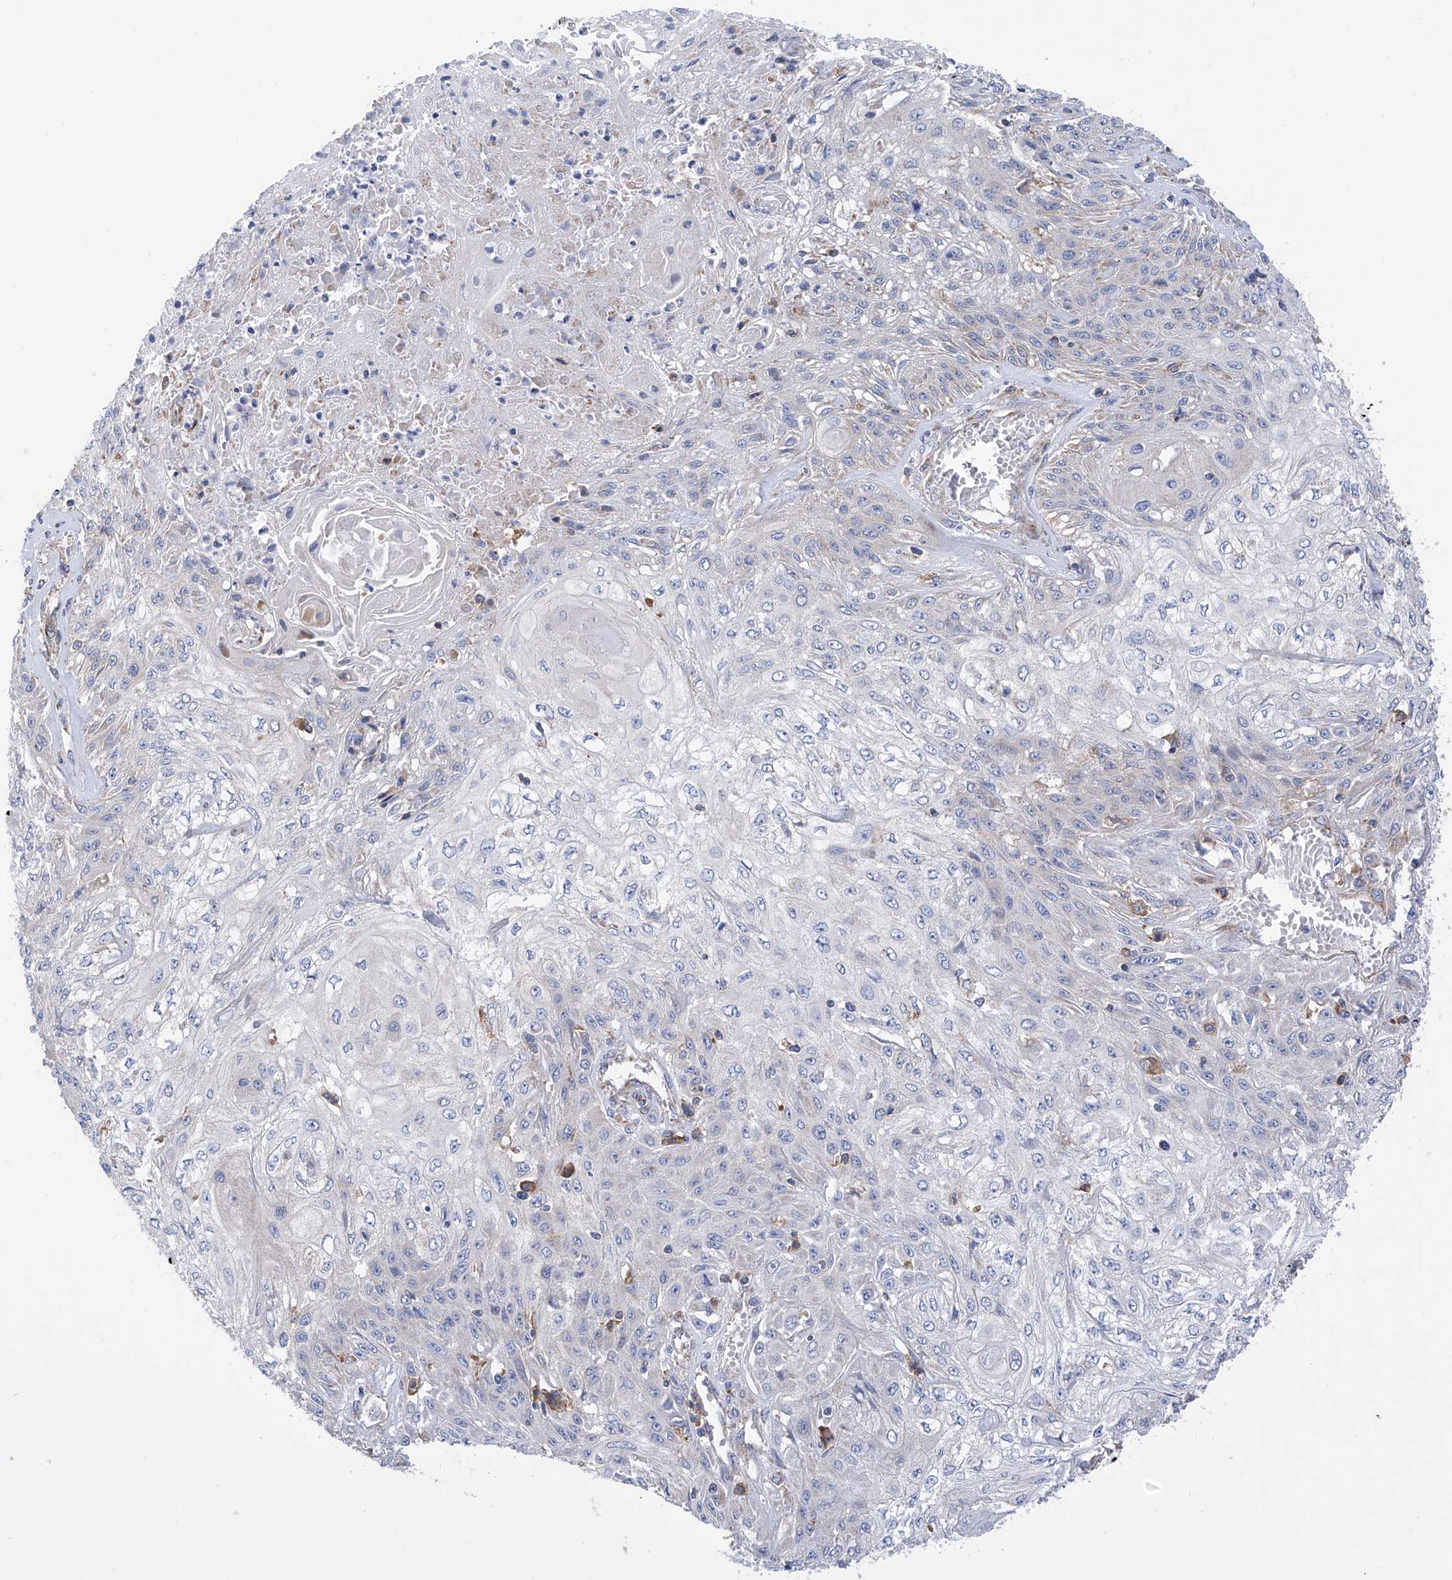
{"staining": {"intensity": "negative", "quantity": "none", "location": "none"}, "tissue": "skin cancer", "cell_type": "Tumor cells", "image_type": "cancer", "snomed": [{"axis": "morphology", "description": "Squamous cell carcinoma, NOS"}, {"axis": "morphology", "description": "Squamous cell carcinoma, metastatic, NOS"}, {"axis": "topography", "description": "Skin"}, {"axis": "topography", "description": "Lymph node"}], "caption": "This is a image of immunohistochemistry (IHC) staining of skin cancer, which shows no staining in tumor cells.", "gene": "P2RX7", "patient": {"sex": "male", "age": 75}}